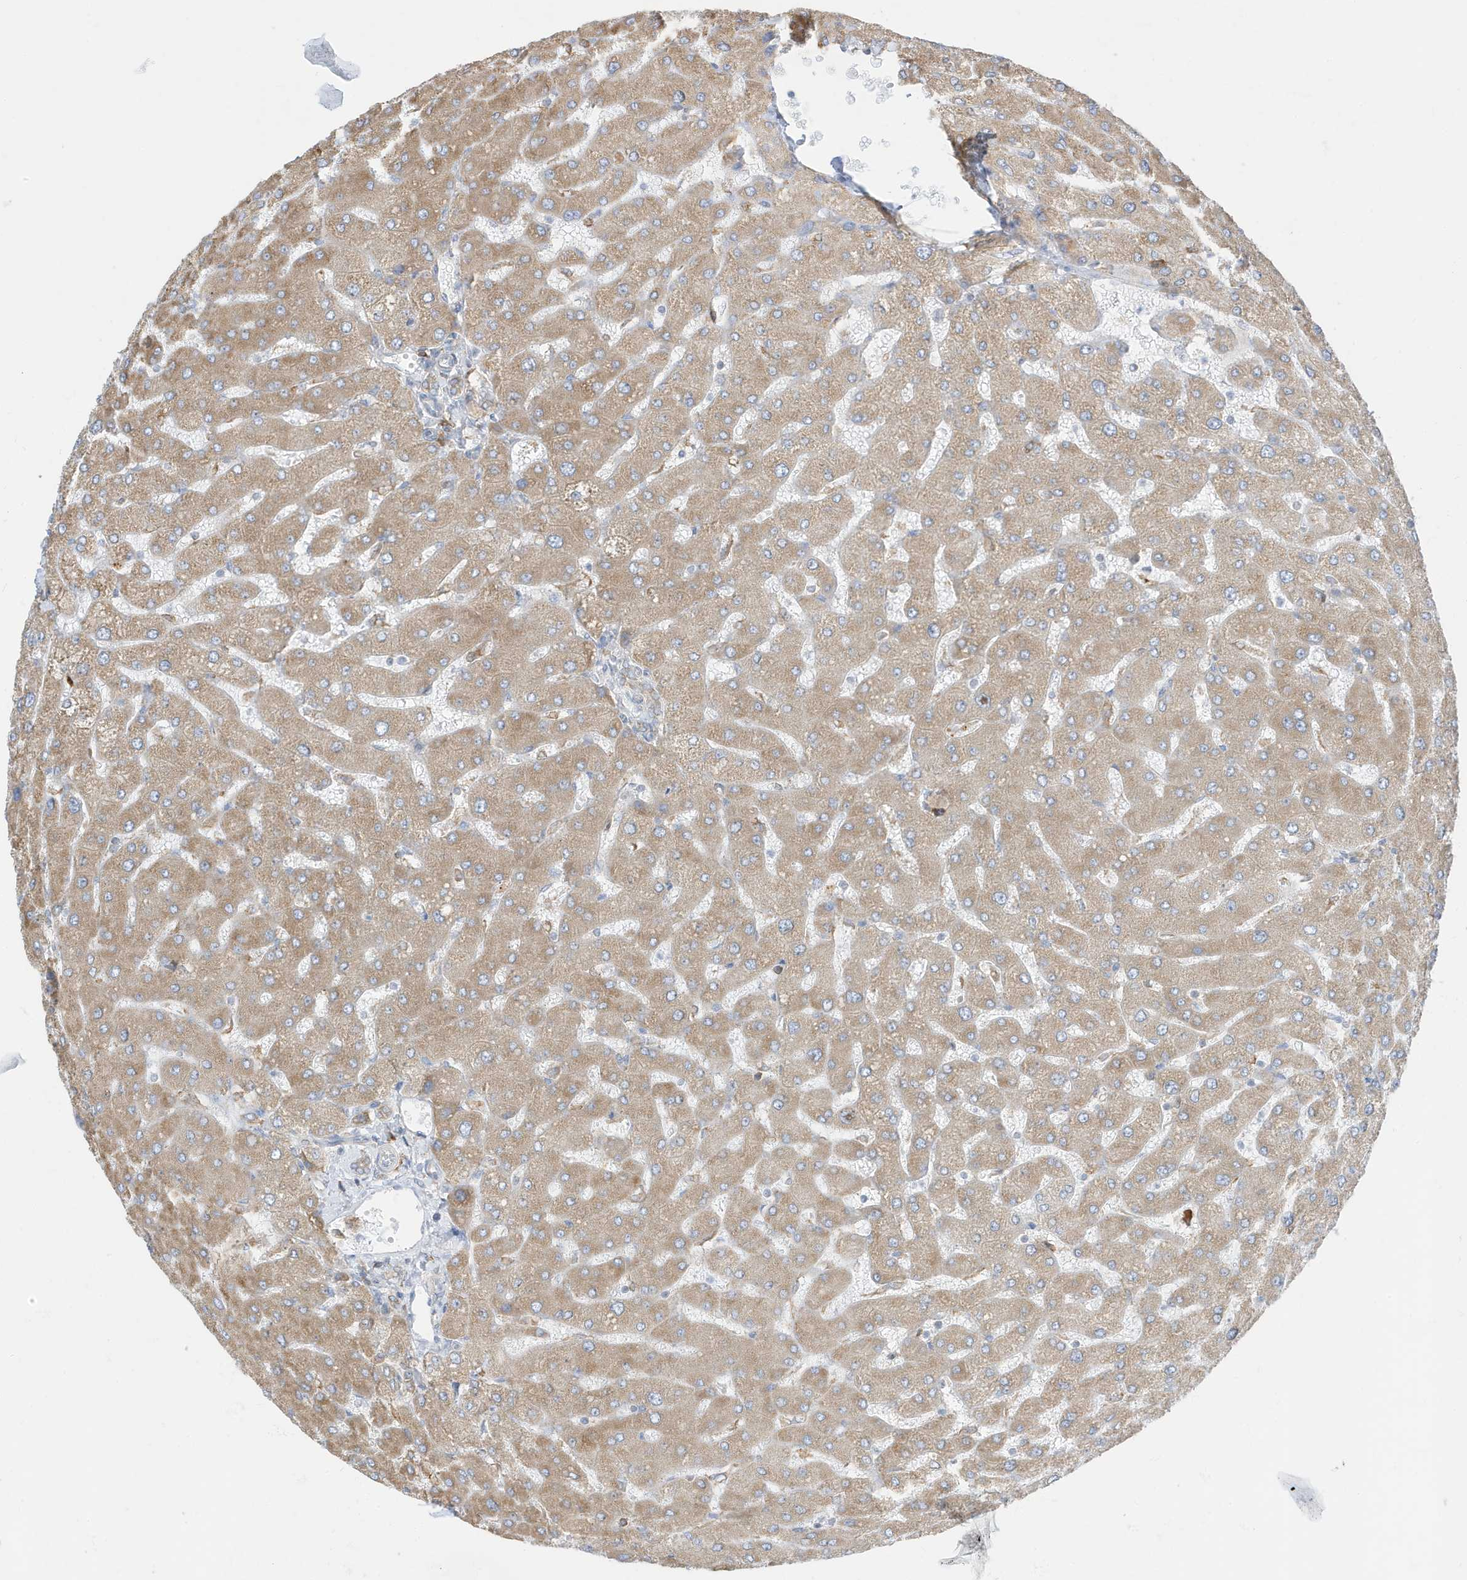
{"staining": {"intensity": "weak", "quantity": ">75%", "location": "cytoplasmic/membranous"}, "tissue": "liver", "cell_type": "Cholangiocytes", "image_type": "normal", "snomed": [{"axis": "morphology", "description": "Normal tissue, NOS"}, {"axis": "topography", "description": "Liver"}], "caption": "Protein analysis of unremarkable liver shows weak cytoplasmic/membranous expression in approximately >75% of cholangiocytes.", "gene": "PDIA6", "patient": {"sex": "male", "age": 55}}